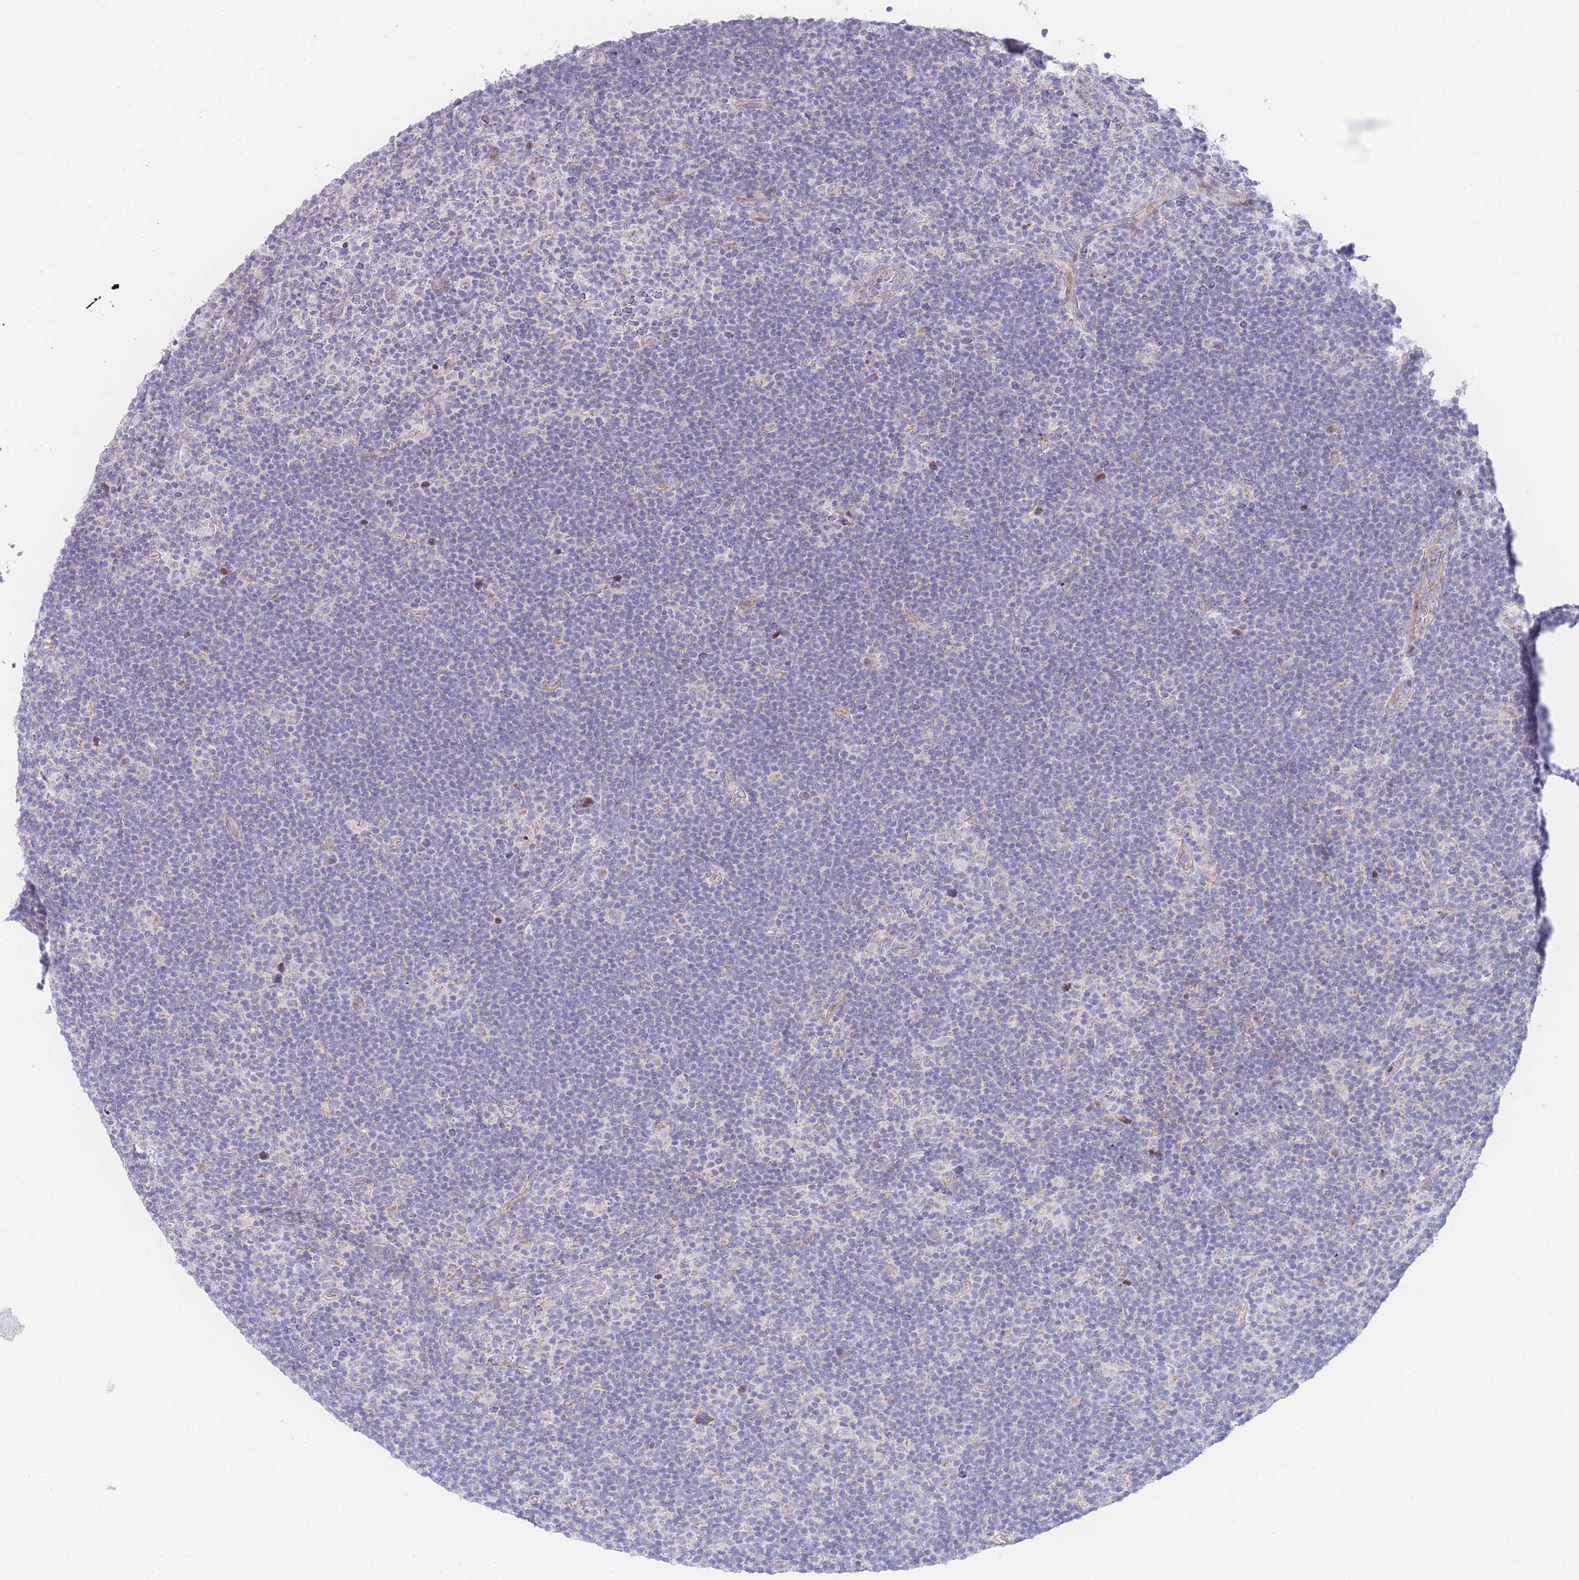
{"staining": {"intensity": "negative", "quantity": "none", "location": "none"}, "tissue": "lymphoma", "cell_type": "Tumor cells", "image_type": "cancer", "snomed": [{"axis": "morphology", "description": "Hodgkin's disease, NOS"}, {"axis": "topography", "description": "Lymph node"}], "caption": "IHC image of human lymphoma stained for a protein (brown), which displays no expression in tumor cells. The staining is performed using DAB (3,3'-diaminobenzidine) brown chromogen with nuclei counter-stained in using hematoxylin.", "gene": "GPAM", "patient": {"sex": "female", "age": 57}}